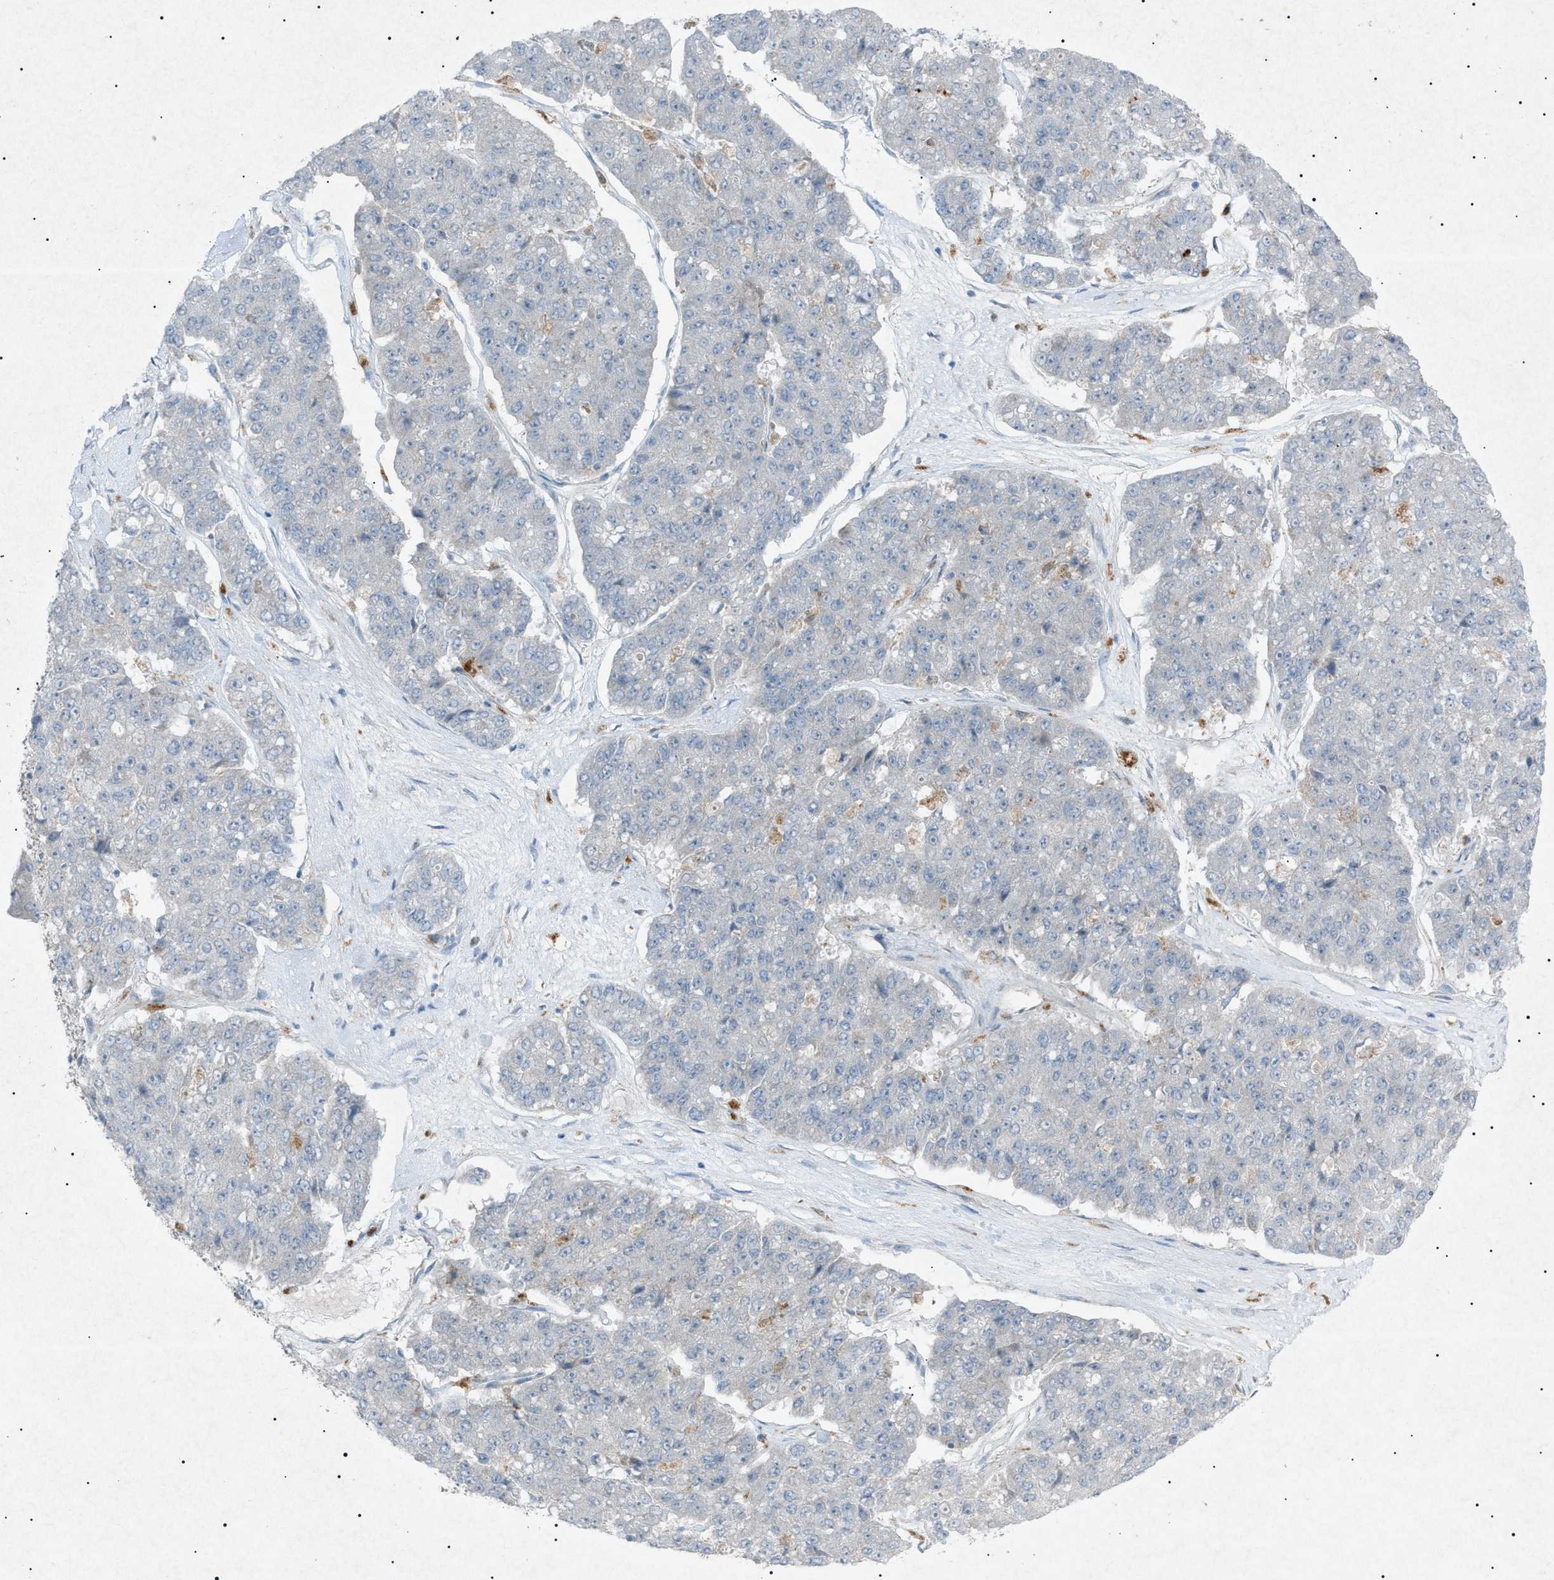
{"staining": {"intensity": "negative", "quantity": "none", "location": "none"}, "tissue": "pancreatic cancer", "cell_type": "Tumor cells", "image_type": "cancer", "snomed": [{"axis": "morphology", "description": "Adenocarcinoma, NOS"}, {"axis": "topography", "description": "Pancreas"}], "caption": "Immunohistochemistry micrograph of adenocarcinoma (pancreatic) stained for a protein (brown), which exhibits no staining in tumor cells. (Stains: DAB immunohistochemistry with hematoxylin counter stain, Microscopy: brightfield microscopy at high magnification).", "gene": "BTK", "patient": {"sex": "male", "age": 50}}